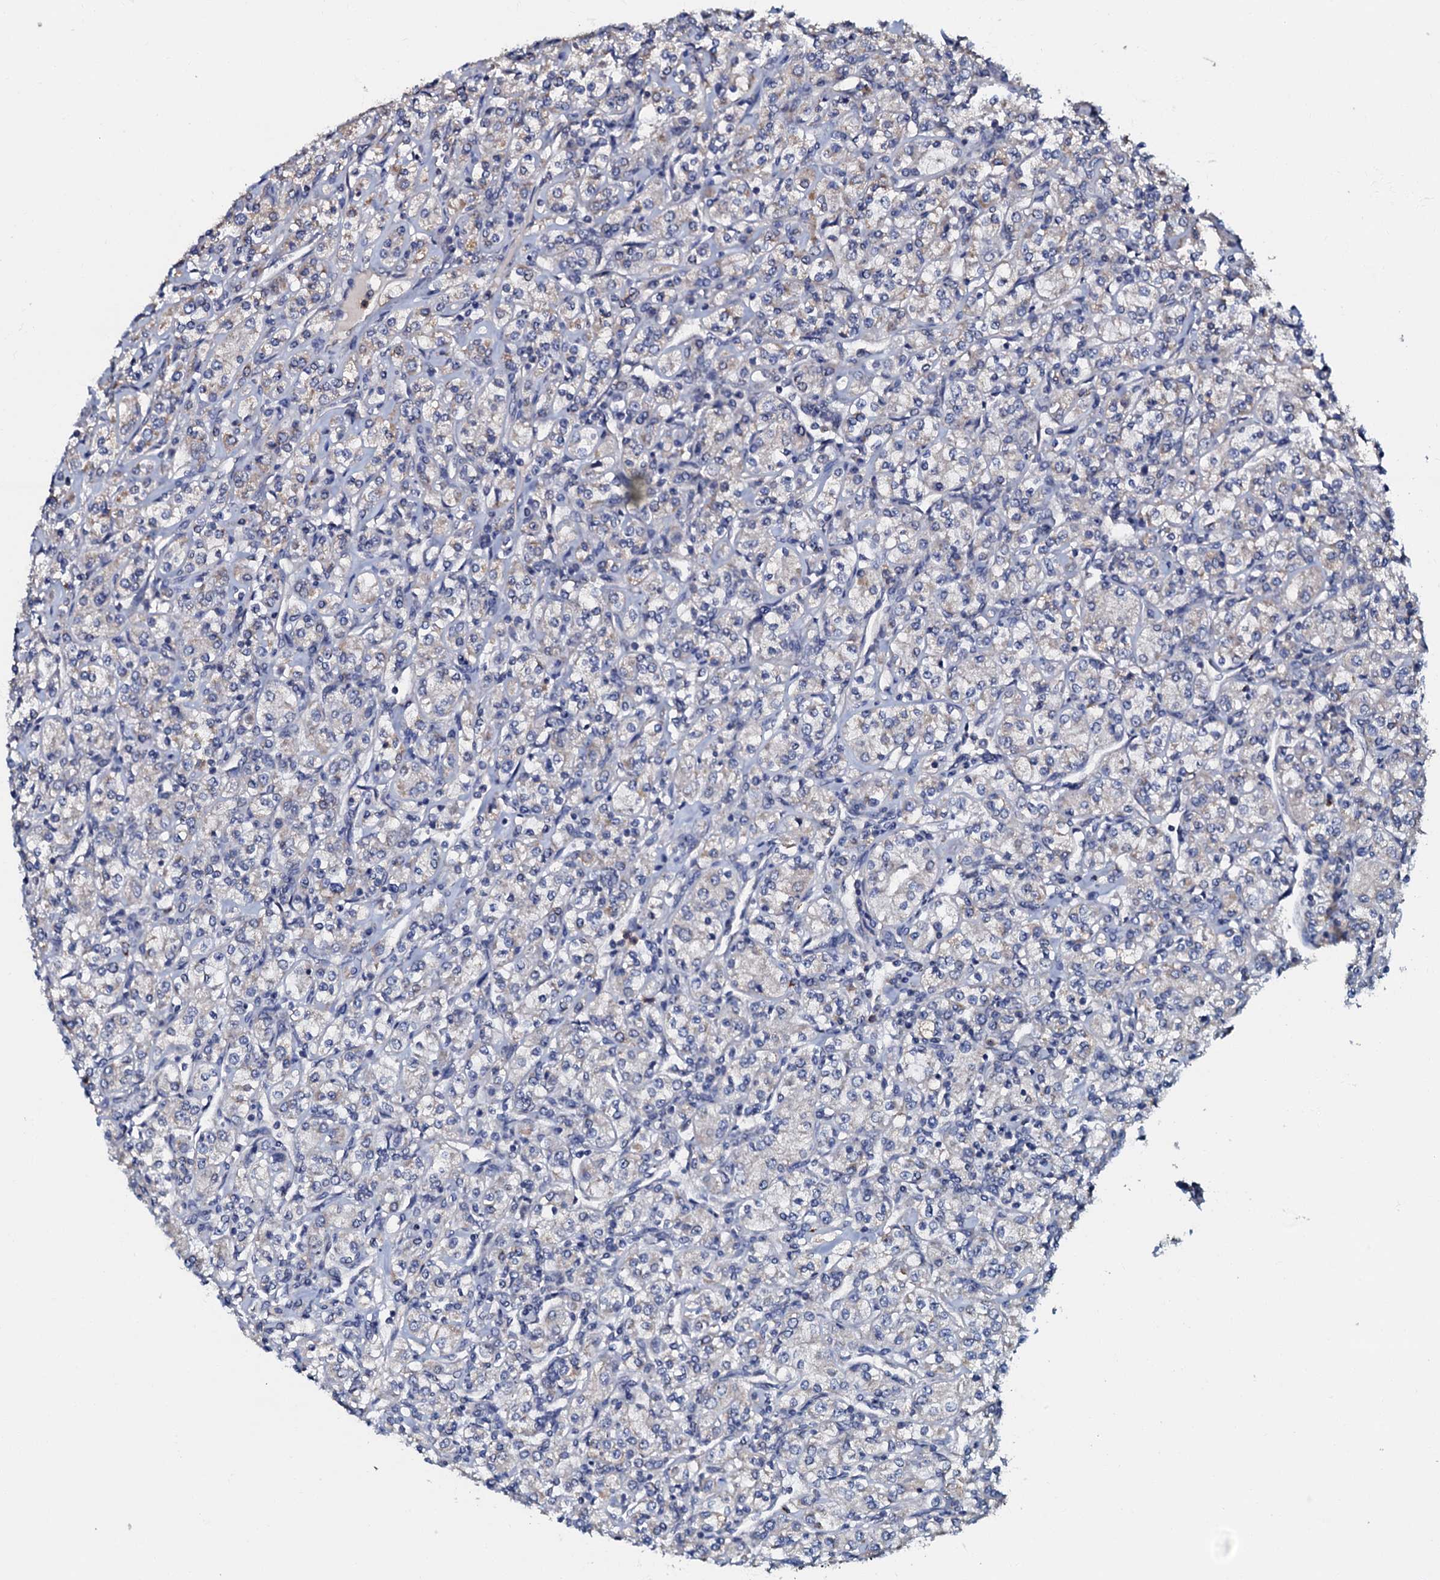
{"staining": {"intensity": "negative", "quantity": "none", "location": "none"}, "tissue": "renal cancer", "cell_type": "Tumor cells", "image_type": "cancer", "snomed": [{"axis": "morphology", "description": "Adenocarcinoma, NOS"}, {"axis": "topography", "description": "Kidney"}], "caption": "Immunohistochemistry photomicrograph of renal adenocarcinoma stained for a protein (brown), which displays no staining in tumor cells.", "gene": "CPNE2", "patient": {"sex": "male", "age": 77}}